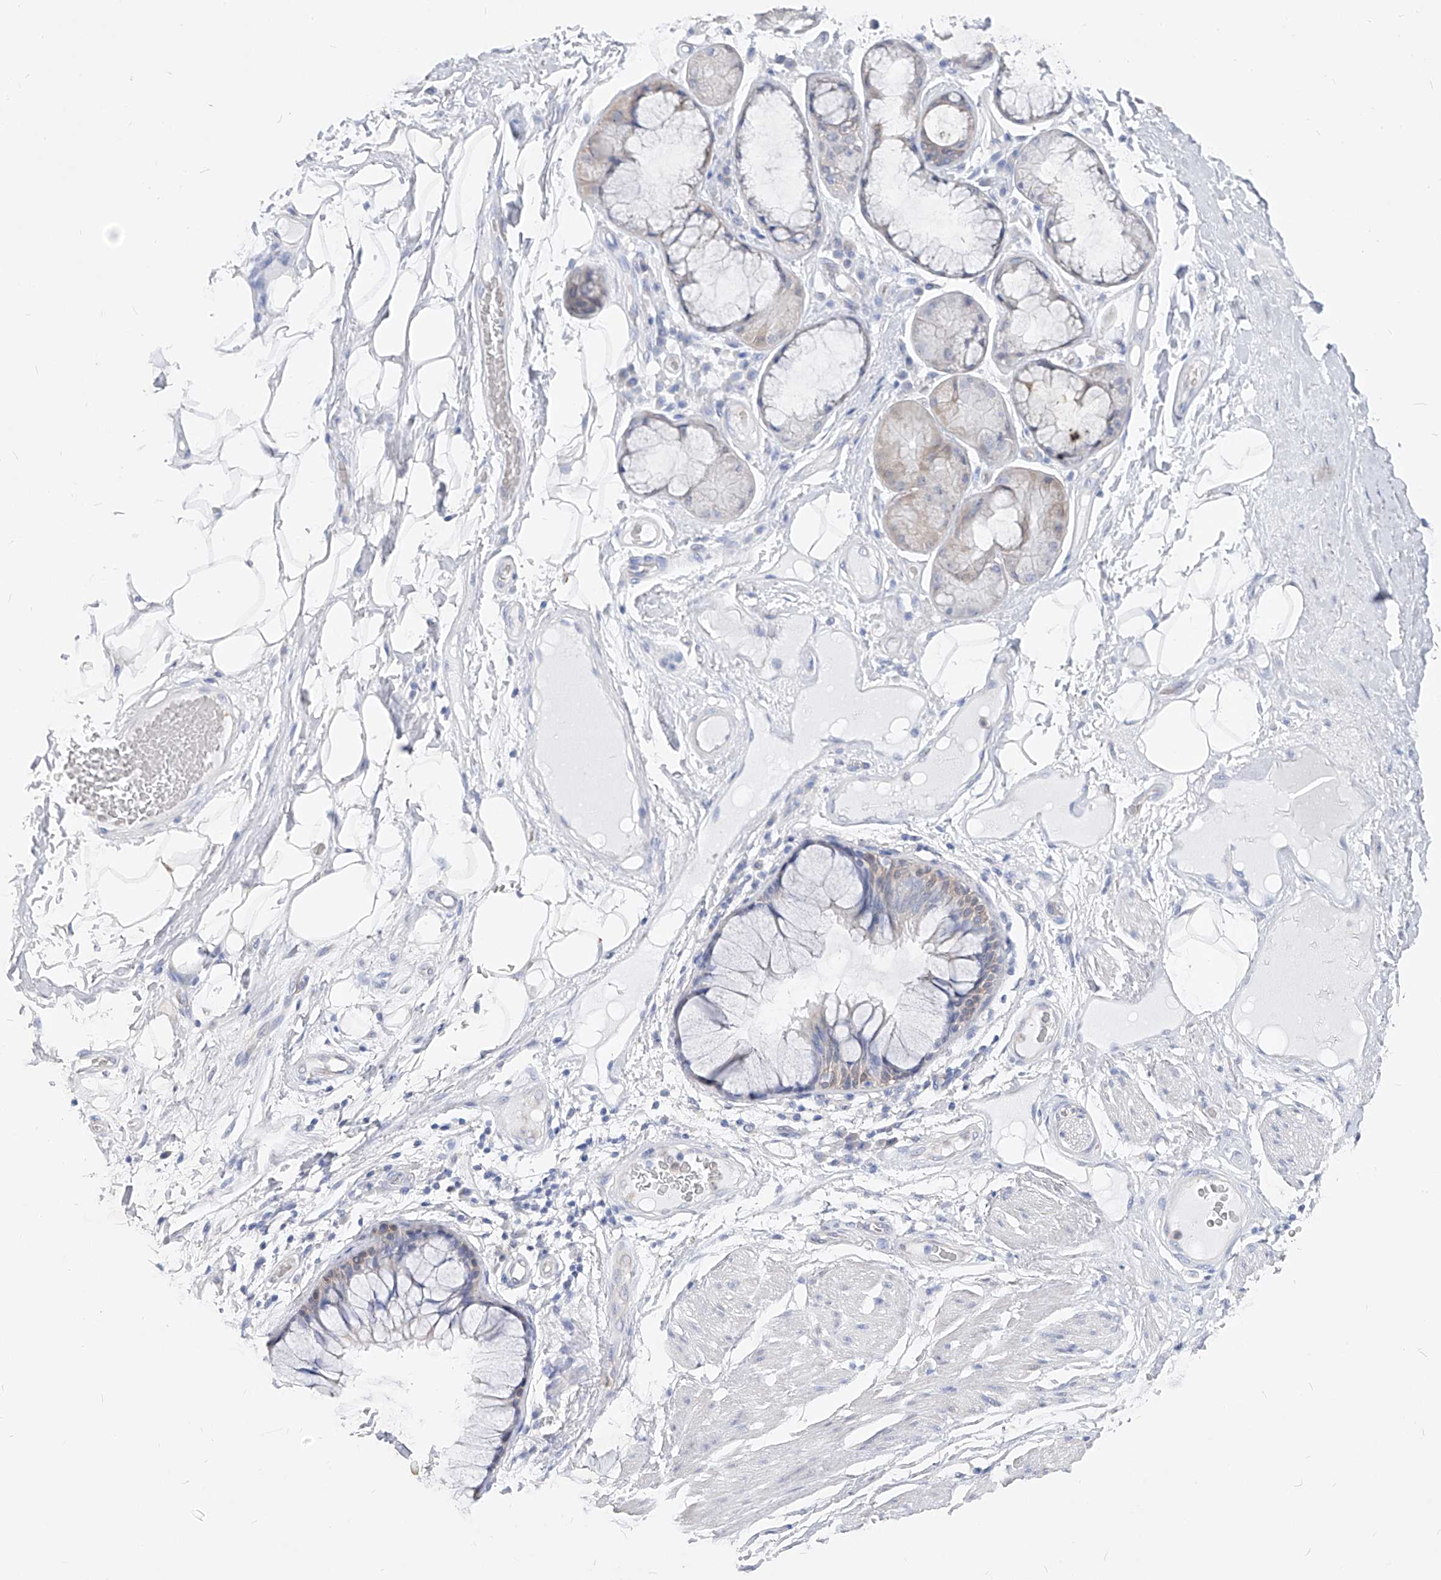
{"staining": {"intensity": "negative", "quantity": "none", "location": "none"}, "tissue": "adipose tissue", "cell_type": "Adipocytes", "image_type": "normal", "snomed": [{"axis": "morphology", "description": "Normal tissue, NOS"}, {"axis": "topography", "description": "Bronchus"}], "caption": "Immunohistochemistry of normal human adipose tissue exhibits no staining in adipocytes.", "gene": "UFL1", "patient": {"sex": "male", "age": 66}}